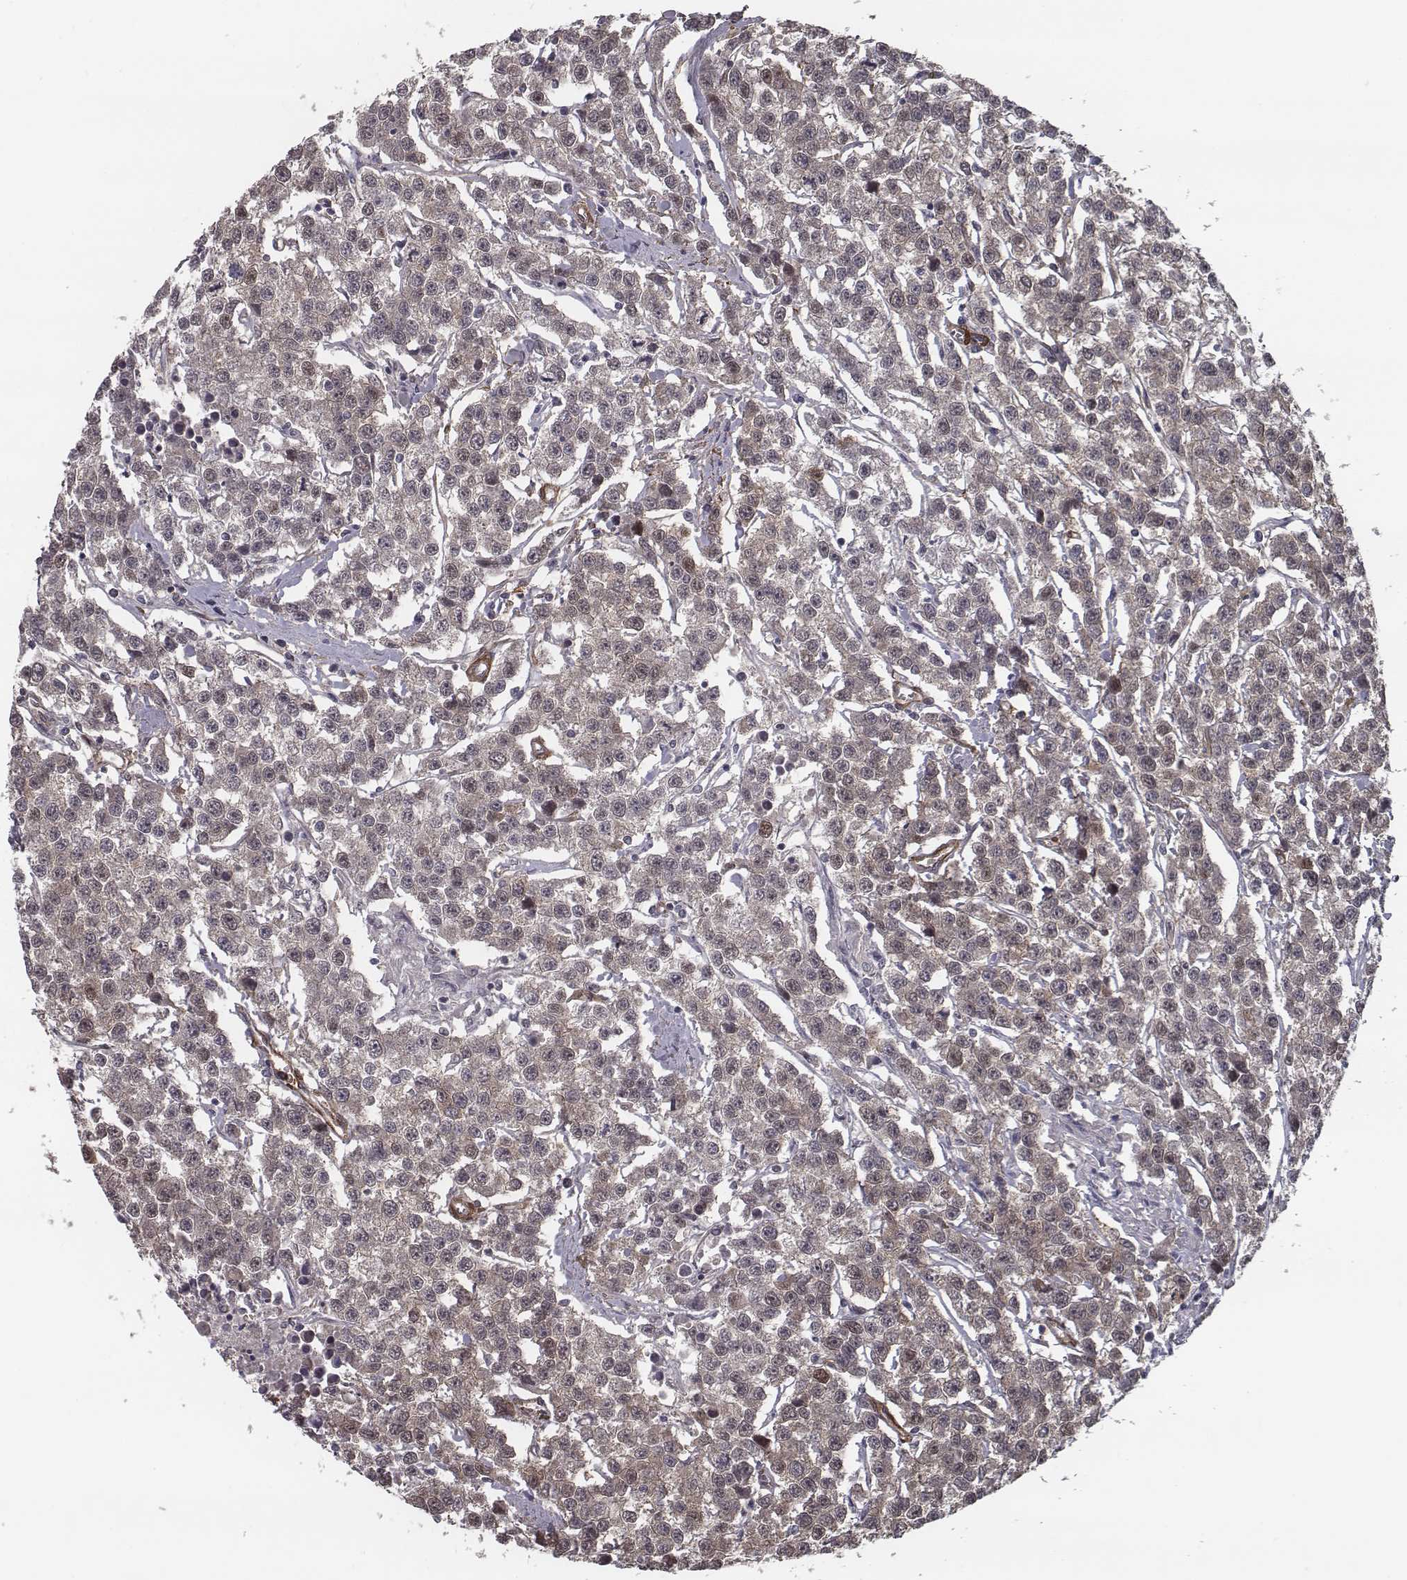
{"staining": {"intensity": "moderate", "quantity": "25%-75%", "location": "cytoplasmic/membranous"}, "tissue": "testis cancer", "cell_type": "Tumor cells", "image_type": "cancer", "snomed": [{"axis": "morphology", "description": "Seminoma, NOS"}, {"axis": "topography", "description": "Testis"}], "caption": "Immunohistochemical staining of seminoma (testis) reveals medium levels of moderate cytoplasmic/membranous protein expression in approximately 25%-75% of tumor cells.", "gene": "ISYNA1", "patient": {"sex": "male", "age": 59}}